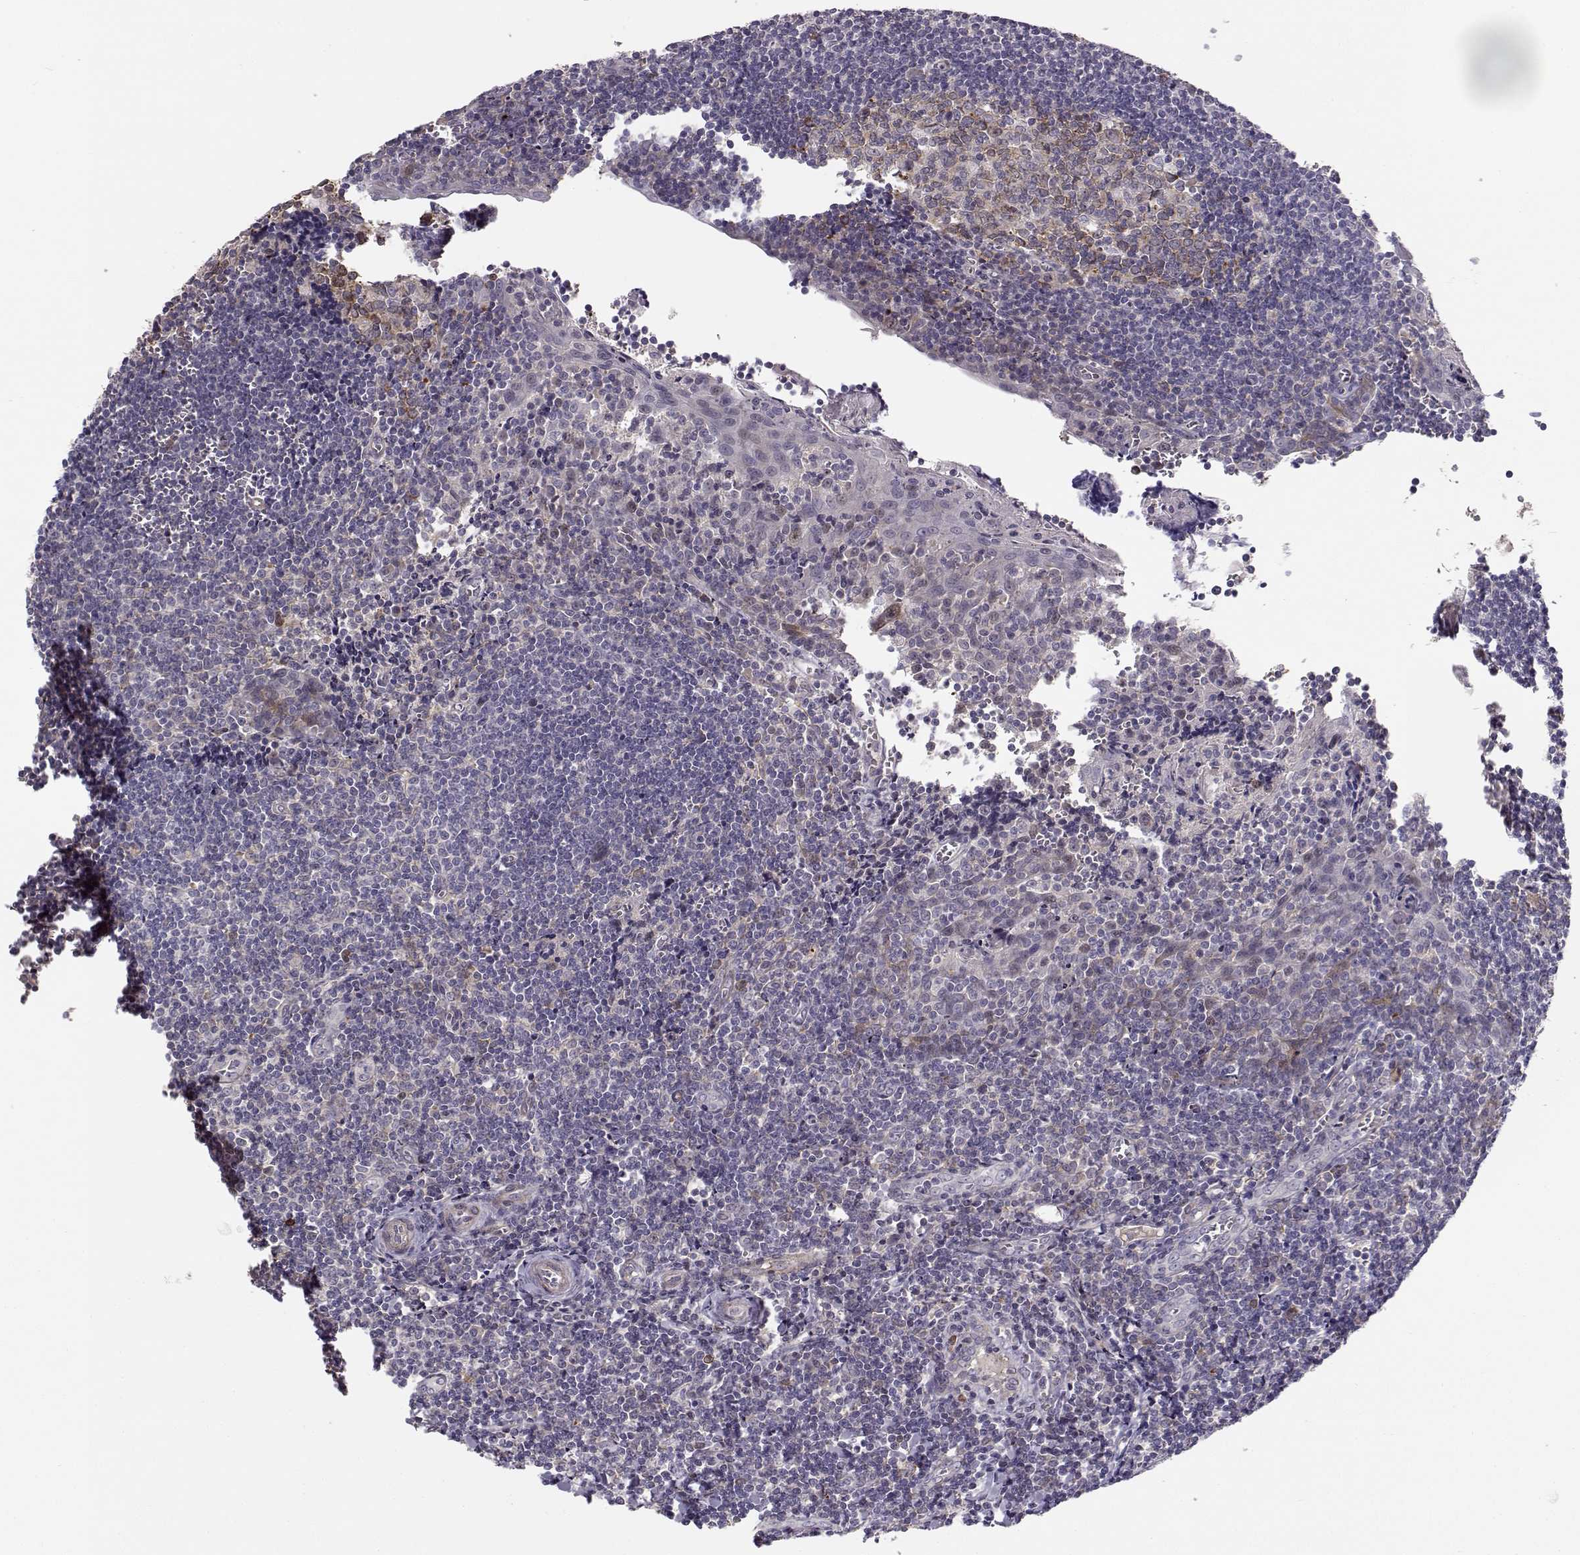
{"staining": {"intensity": "moderate", "quantity": "<25%", "location": "cytoplasmic/membranous"}, "tissue": "tonsil", "cell_type": "Germinal center cells", "image_type": "normal", "snomed": [{"axis": "morphology", "description": "Normal tissue, NOS"}, {"axis": "morphology", "description": "Inflammation, NOS"}, {"axis": "topography", "description": "Tonsil"}], "caption": "This micrograph shows immunohistochemistry staining of normal human tonsil, with low moderate cytoplasmic/membranous staining in about <25% of germinal center cells.", "gene": "RGS9BP", "patient": {"sex": "female", "age": 31}}